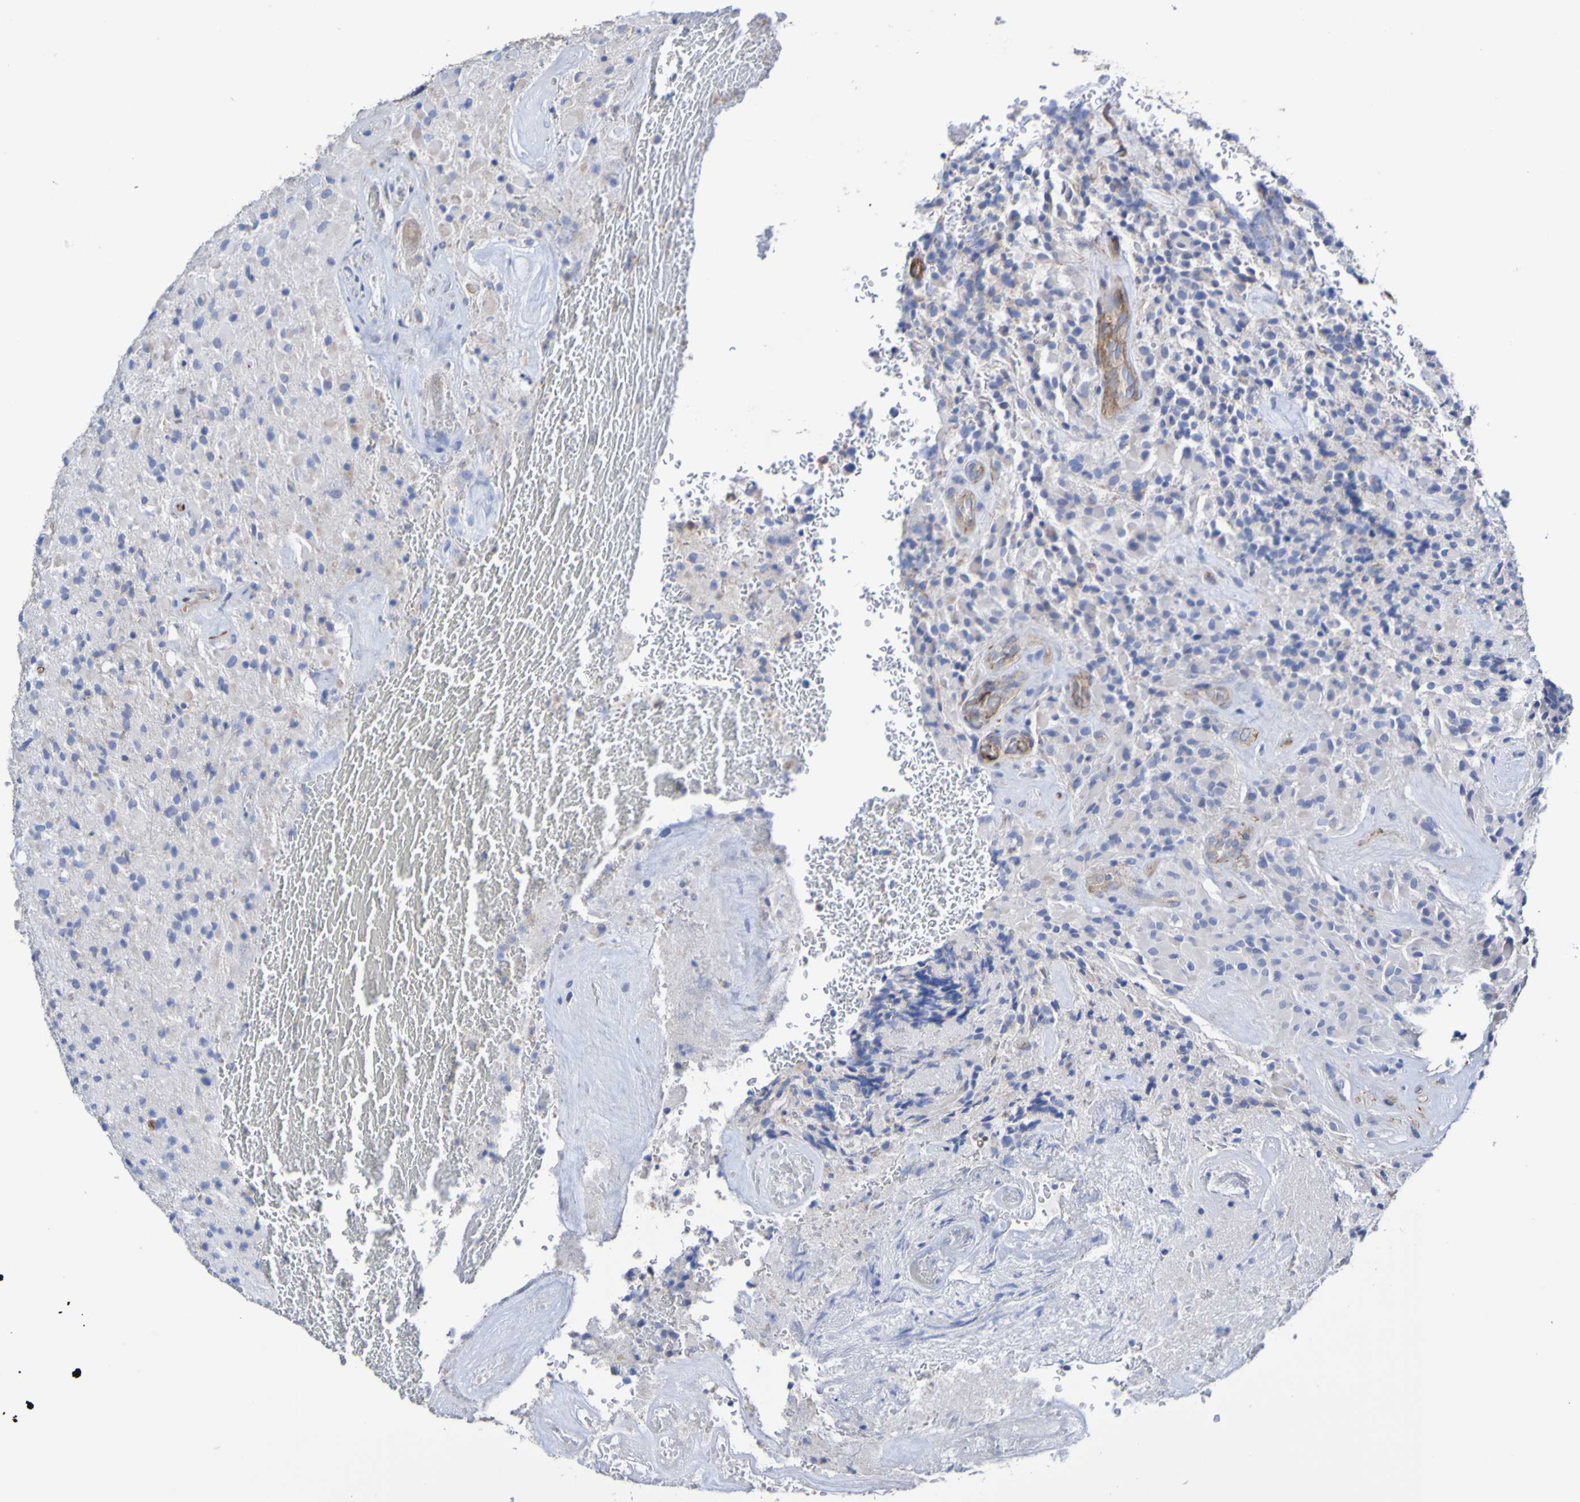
{"staining": {"intensity": "negative", "quantity": "none", "location": "none"}, "tissue": "glioma", "cell_type": "Tumor cells", "image_type": "cancer", "snomed": [{"axis": "morphology", "description": "Glioma, malignant, High grade"}, {"axis": "topography", "description": "Brain"}], "caption": "Malignant glioma (high-grade) was stained to show a protein in brown. There is no significant staining in tumor cells. Nuclei are stained in blue.", "gene": "ELMOD3", "patient": {"sex": "male", "age": 71}}